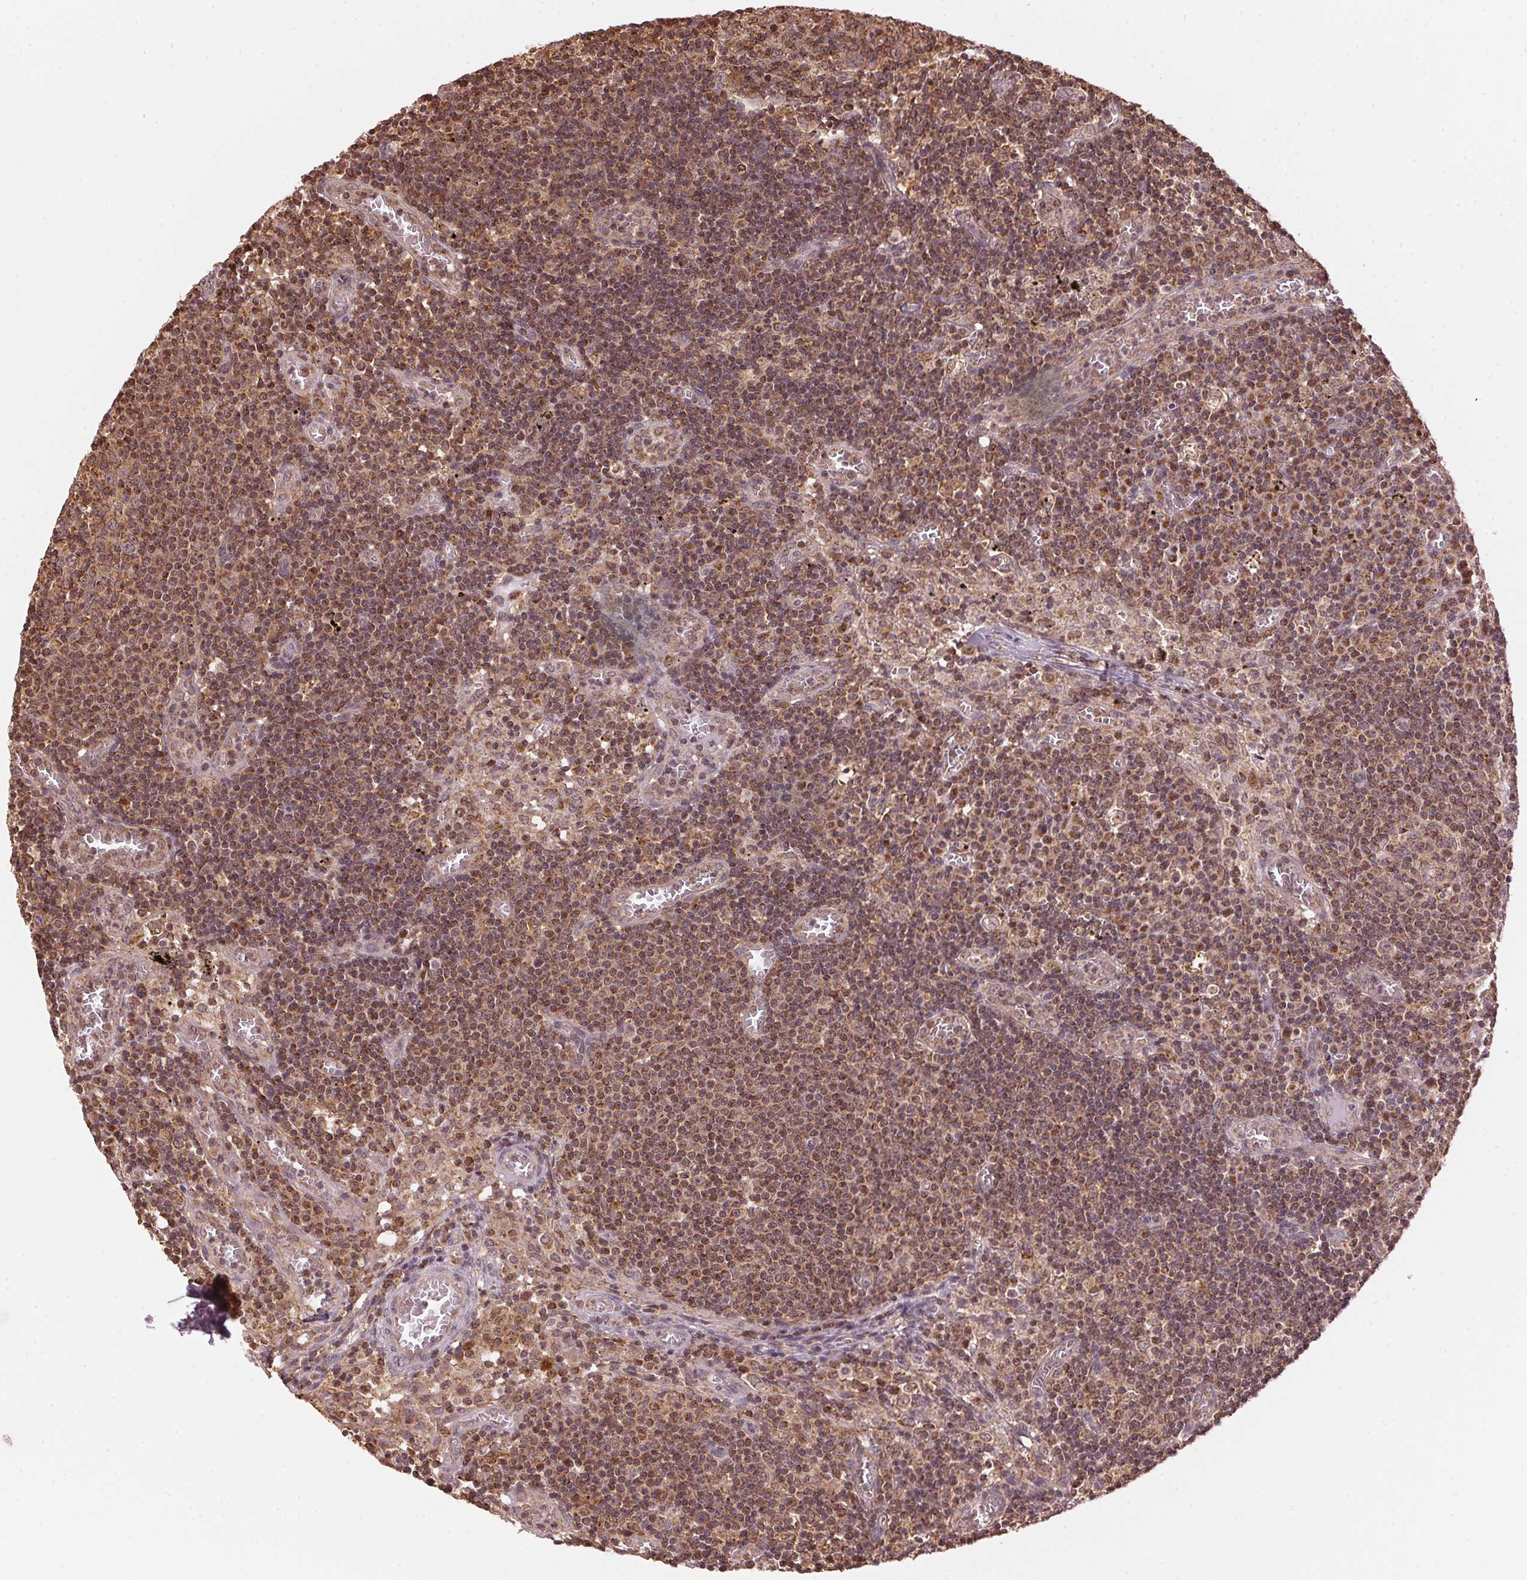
{"staining": {"intensity": "moderate", "quantity": ">75%", "location": "cytoplasmic/membranous"}, "tissue": "lymph node", "cell_type": "Germinal center cells", "image_type": "normal", "snomed": [{"axis": "morphology", "description": "Normal tissue, NOS"}, {"axis": "topography", "description": "Lymph node"}], "caption": "An image of human lymph node stained for a protein shows moderate cytoplasmic/membranous brown staining in germinal center cells.", "gene": "ARHGAP6", "patient": {"sex": "male", "age": 62}}